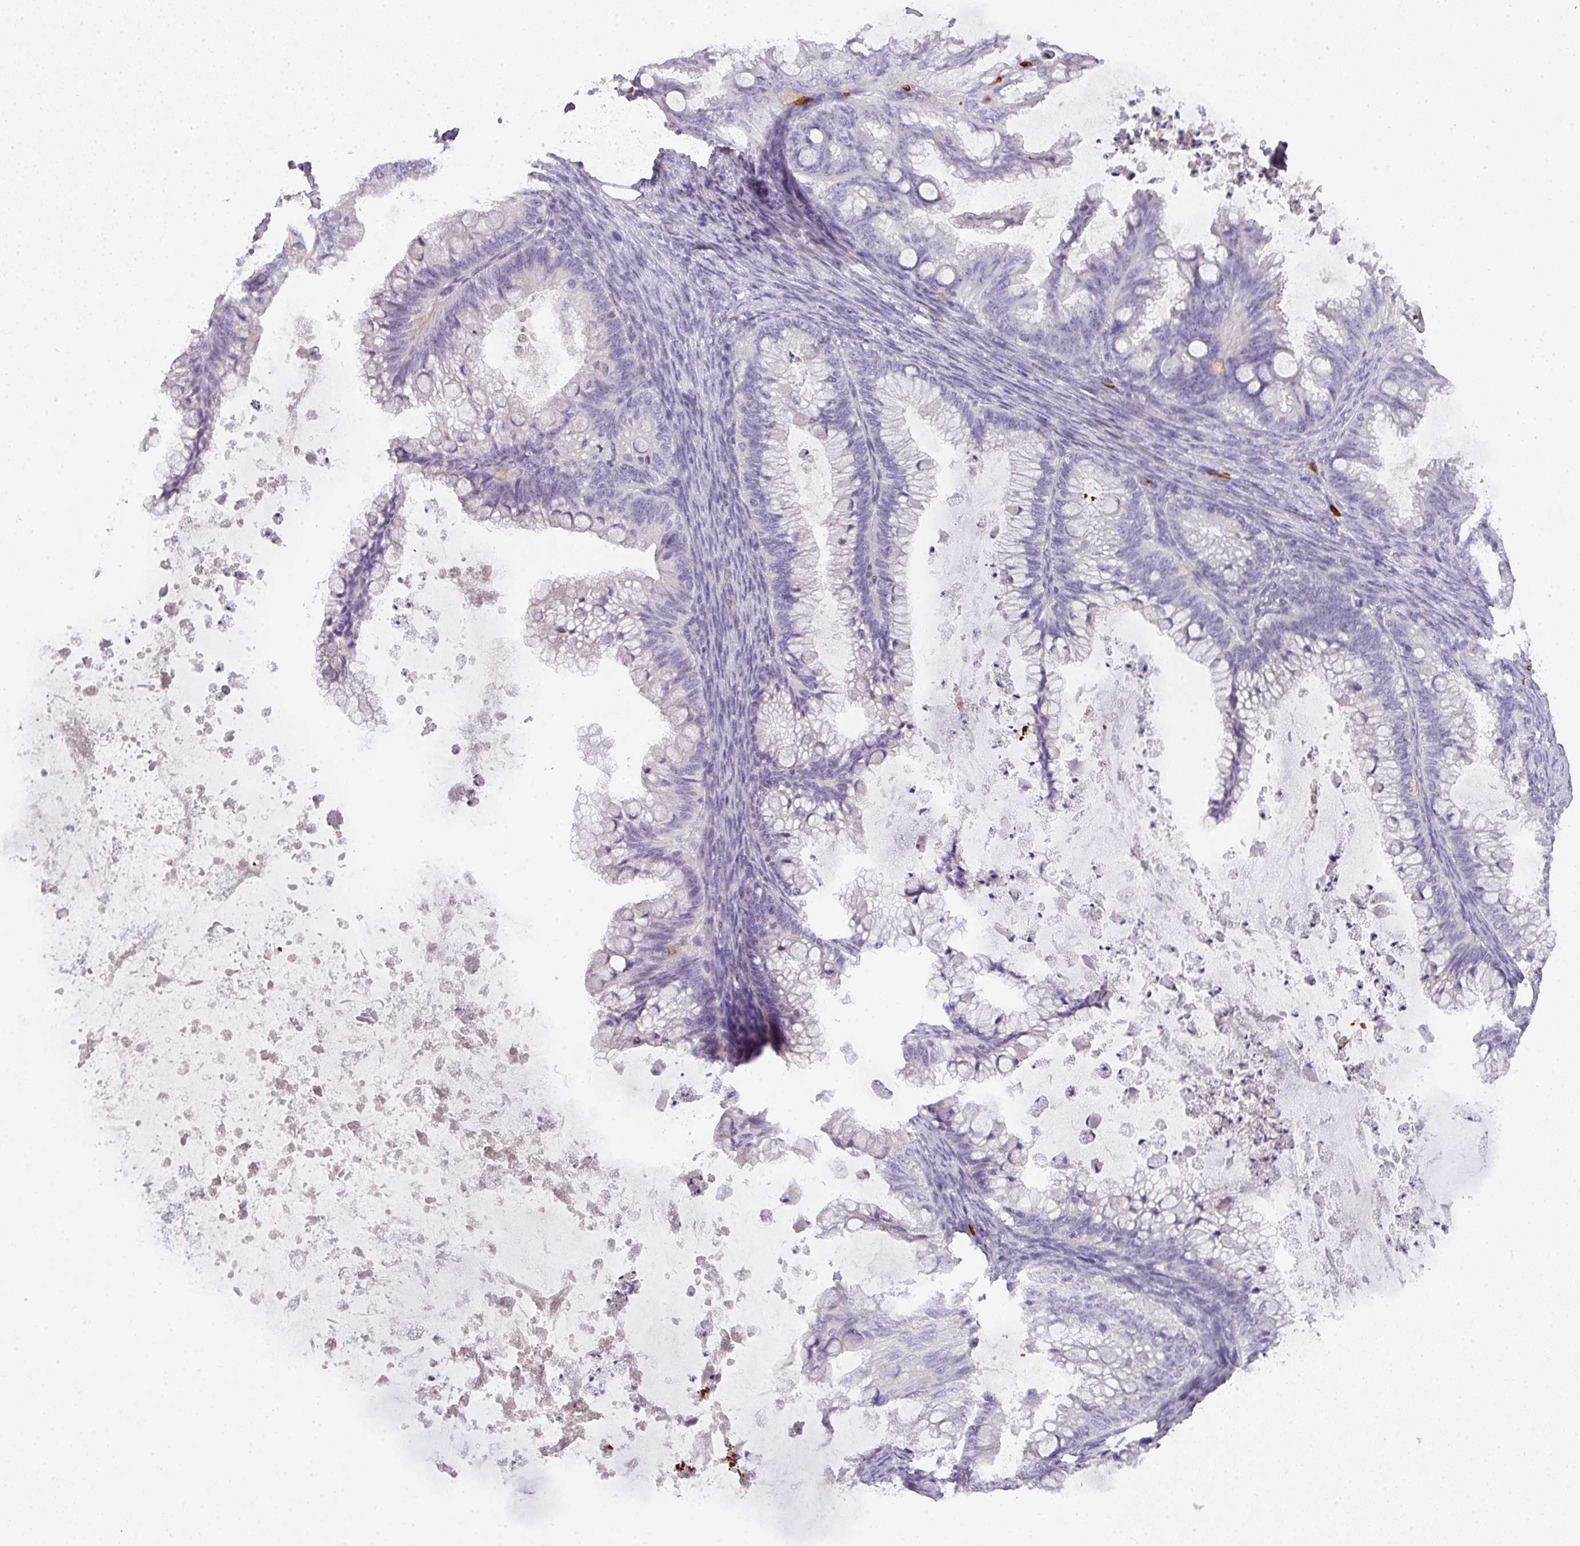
{"staining": {"intensity": "negative", "quantity": "none", "location": "none"}, "tissue": "ovarian cancer", "cell_type": "Tumor cells", "image_type": "cancer", "snomed": [{"axis": "morphology", "description": "Cystadenocarcinoma, mucinous, NOS"}, {"axis": "topography", "description": "Ovary"}], "caption": "DAB immunohistochemical staining of ovarian mucinous cystadenocarcinoma demonstrates no significant positivity in tumor cells.", "gene": "HHEX", "patient": {"sex": "female", "age": 35}}